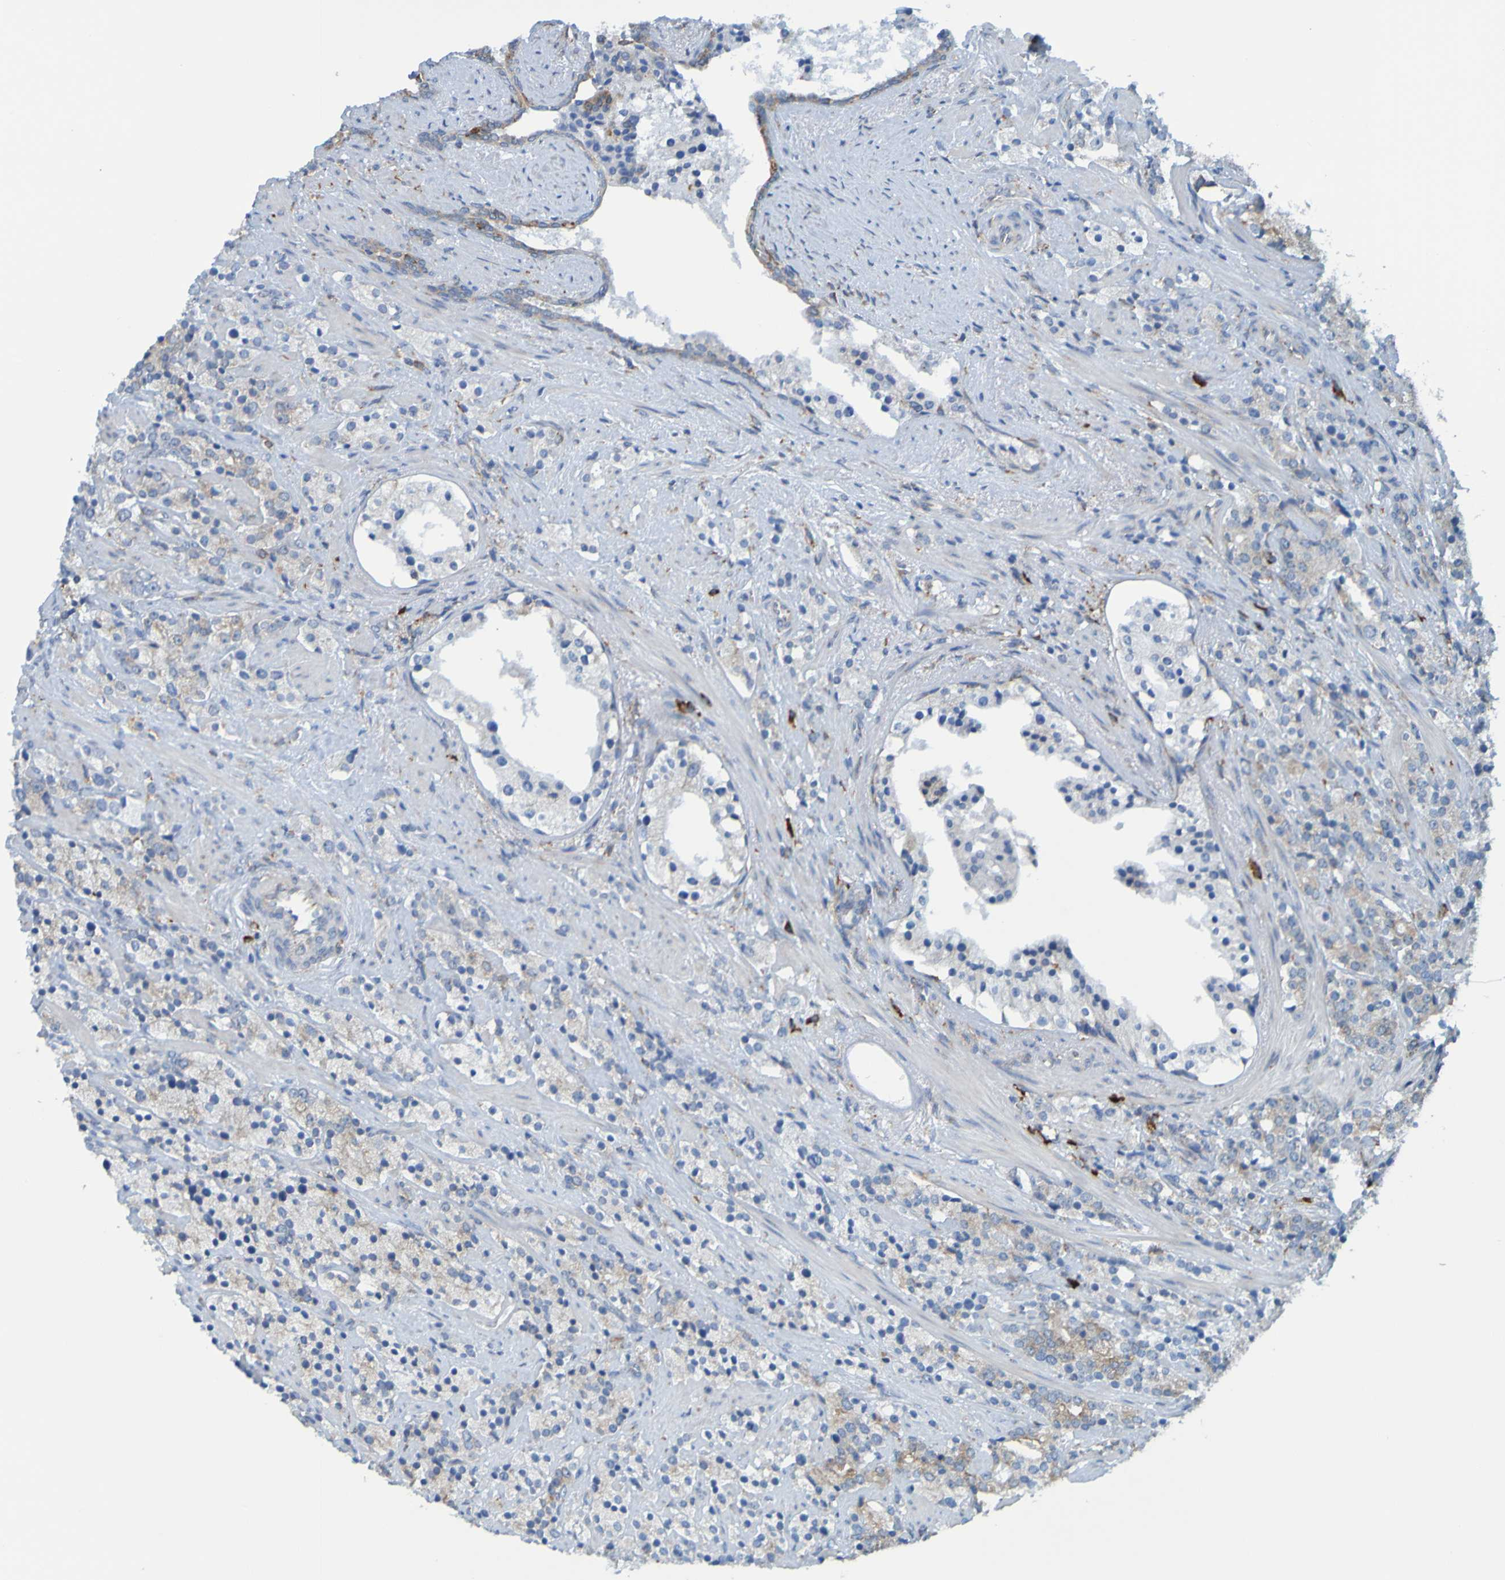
{"staining": {"intensity": "weak", "quantity": "25%-75%", "location": "cytoplasmic/membranous"}, "tissue": "prostate cancer", "cell_type": "Tumor cells", "image_type": "cancer", "snomed": [{"axis": "morphology", "description": "Adenocarcinoma, Medium grade"}, {"axis": "topography", "description": "Prostate"}], "caption": "This histopathology image demonstrates immunohistochemistry (IHC) staining of prostate cancer (adenocarcinoma (medium-grade)), with low weak cytoplasmic/membranous positivity in about 25%-75% of tumor cells.", "gene": "SSR1", "patient": {"sex": "male", "age": 70}}